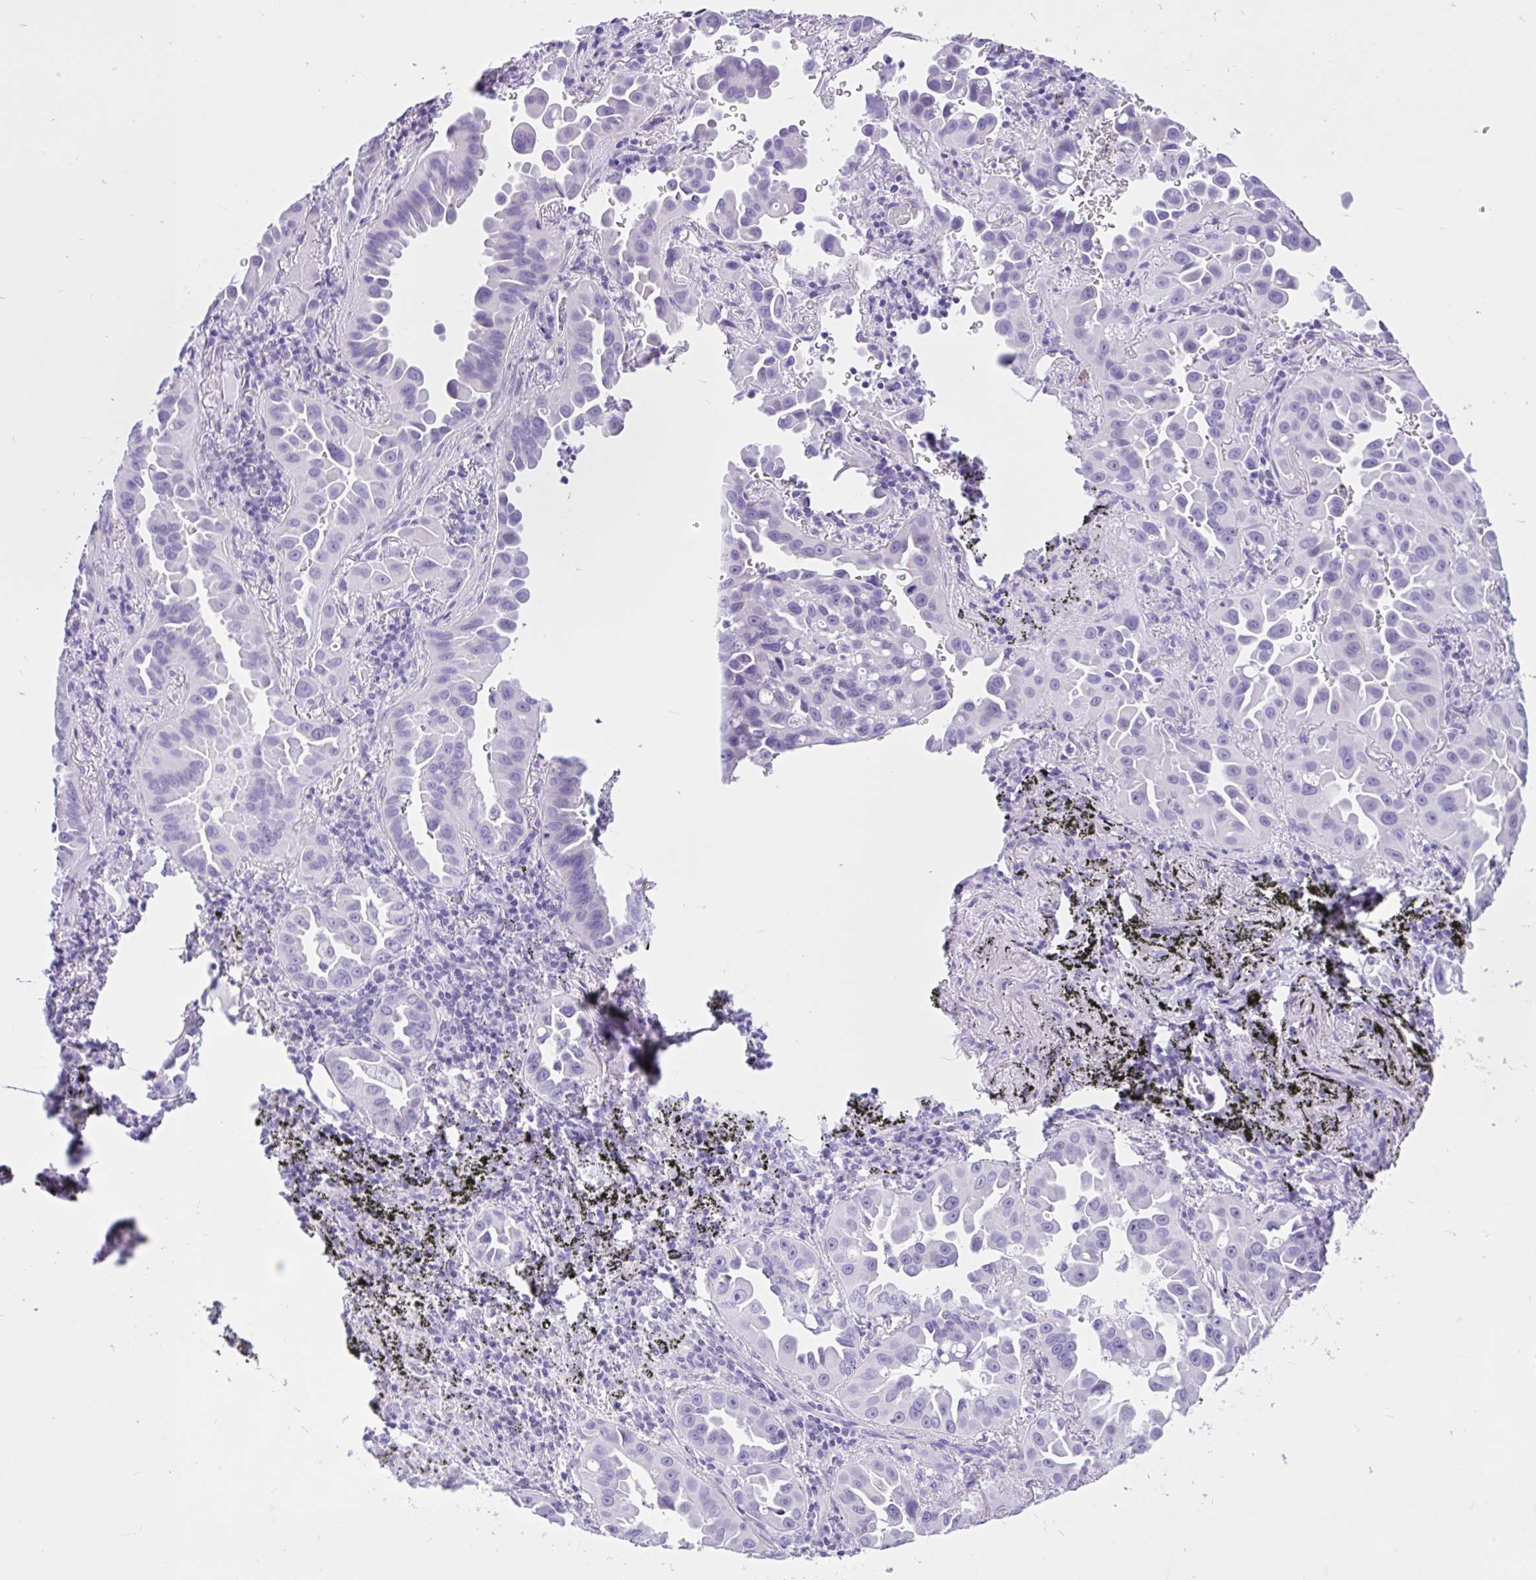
{"staining": {"intensity": "negative", "quantity": "none", "location": "none"}, "tissue": "lung cancer", "cell_type": "Tumor cells", "image_type": "cancer", "snomed": [{"axis": "morphology", "description": "Adenocarcinoma, NOS"}, {"axis": "topography", "description": "Lung"}], "caption": "Human adenocarcinoma (lung) stained for a protein using immunohistochemistry reveals no staining in tumor cells.", "gene": "IAPP", "patient": {"sex": "male", "age": 68}}